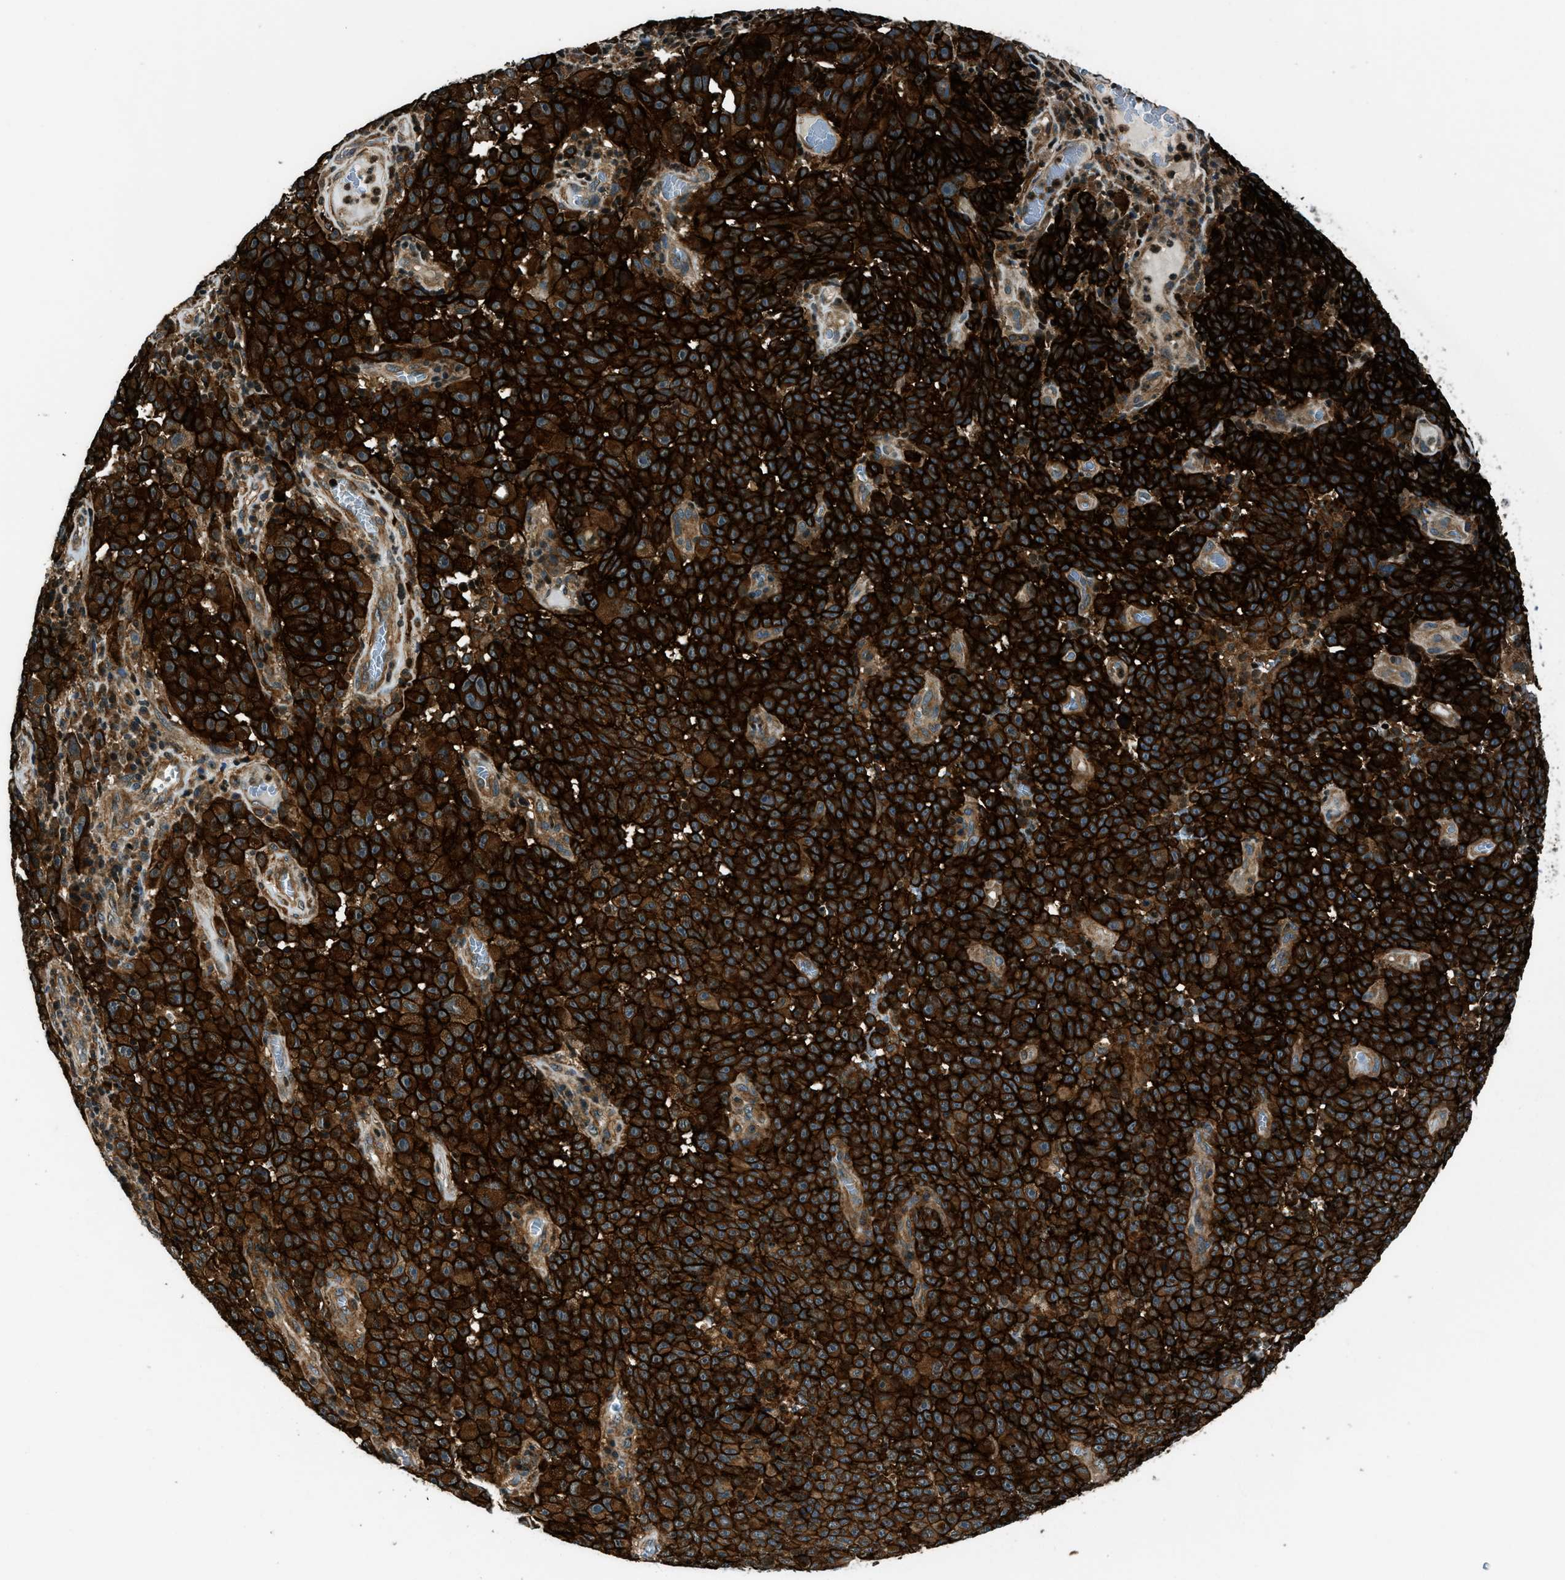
{"staining": {"intensity": "strong", "quantity": ">75%", "location": "cytoplasmic/membranous"}, "tissue": "melanoma", "cell_type": "Tumor cells", "image_type": "cancer", "snomed": [{"axis": "morphology", "description": "Malignant melanoma, NOS"}, {"axis": "topography", "description": "Skin"}], "caption": "Melanoma was stained to show a protein in brown. There is high levels of strong cytoplasmic/membranous positivity in about >75% of tumor cells.", "gene": "ARHGEF11", "patient": {"sex": "female", "age": 82}}